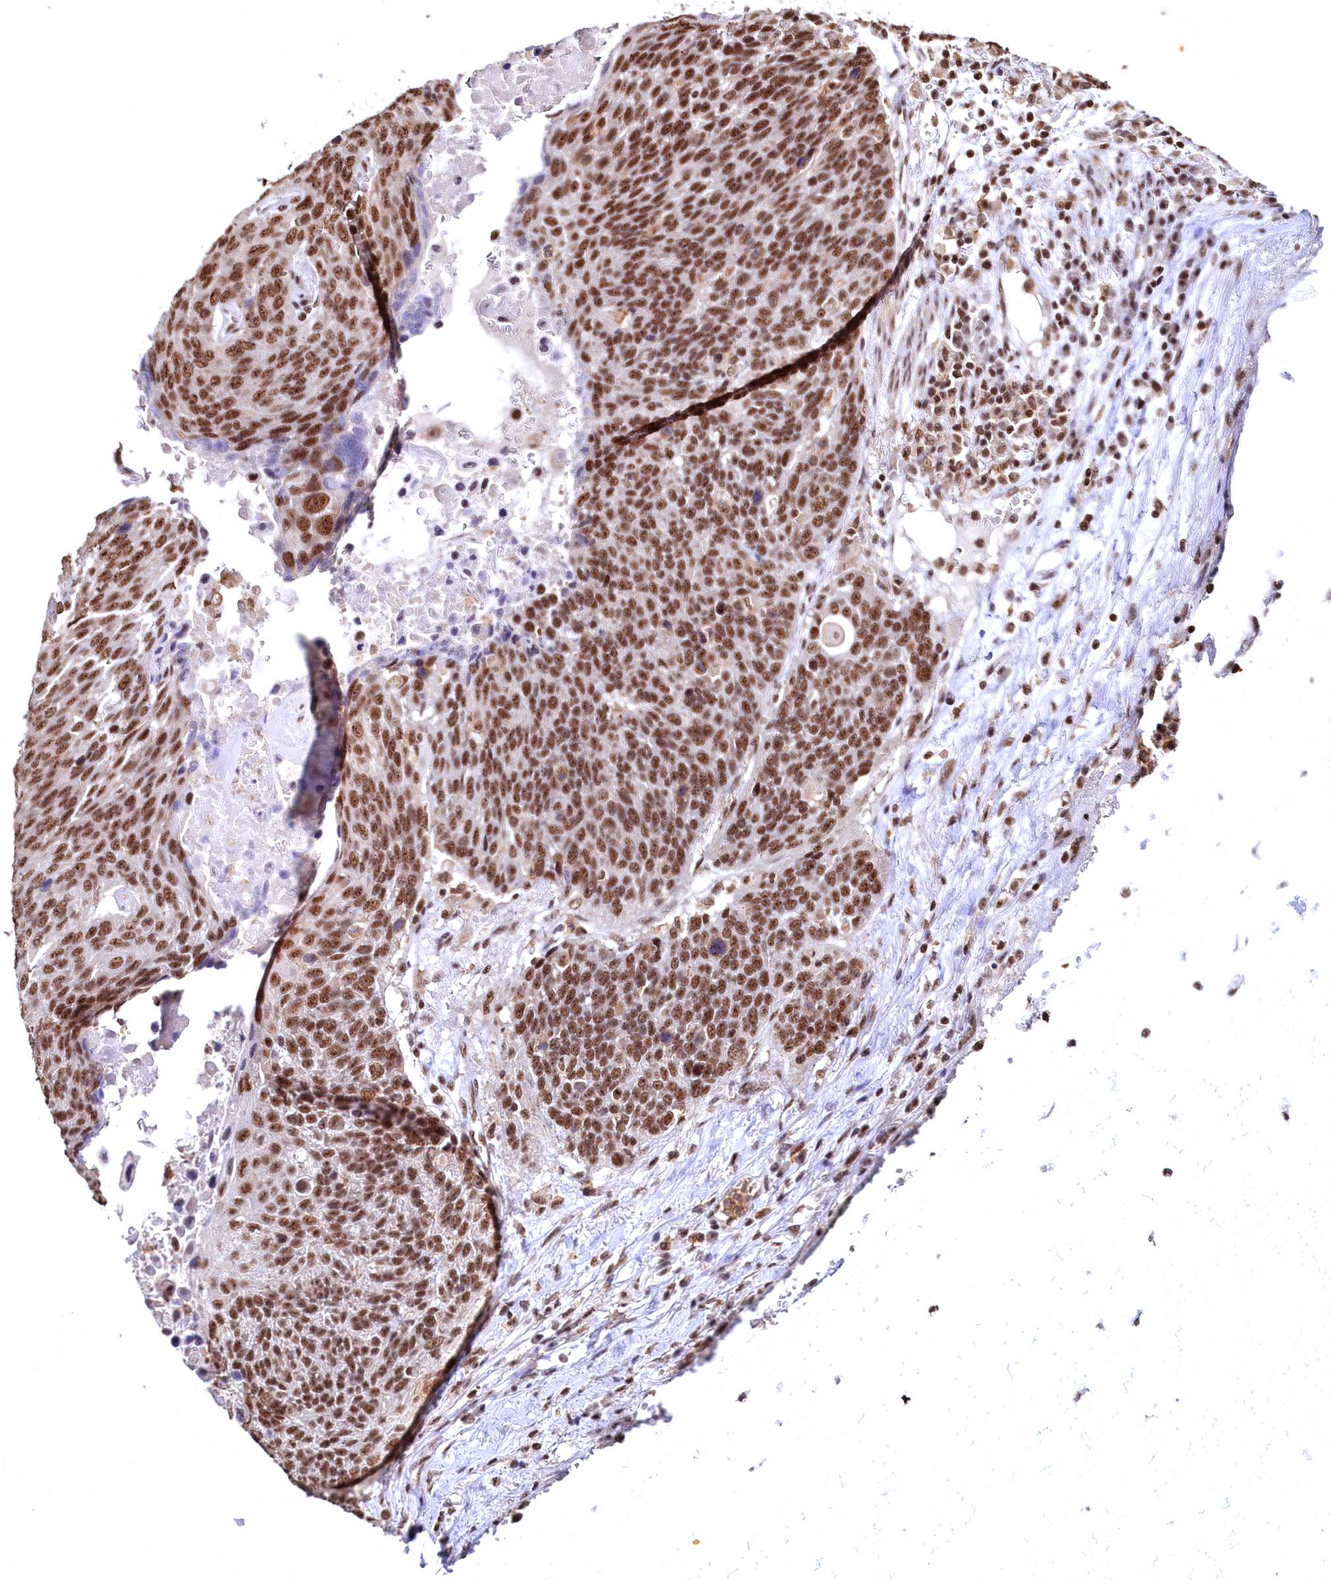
{"staining": {"intensity": "strong", "quantity": ">75%", "location": "nuclear"}, "tissue": "lung cancer", "cell_type": "Tumor cells", "image_type": "cancer", "snomed": [{"axis": "morphology", "description": "Squamous cell carcinoma, NOS"}, {"axis": "topography", "description": "Lung"}], "caption": "Immunohistochemical staining of lung squamous cell carcinoma reveals high levels of strong nuclear protein expression in approximately >75% of tumor cells.", "gene": "RSRC2", "patient": {"sex": "male", "age": 66}}